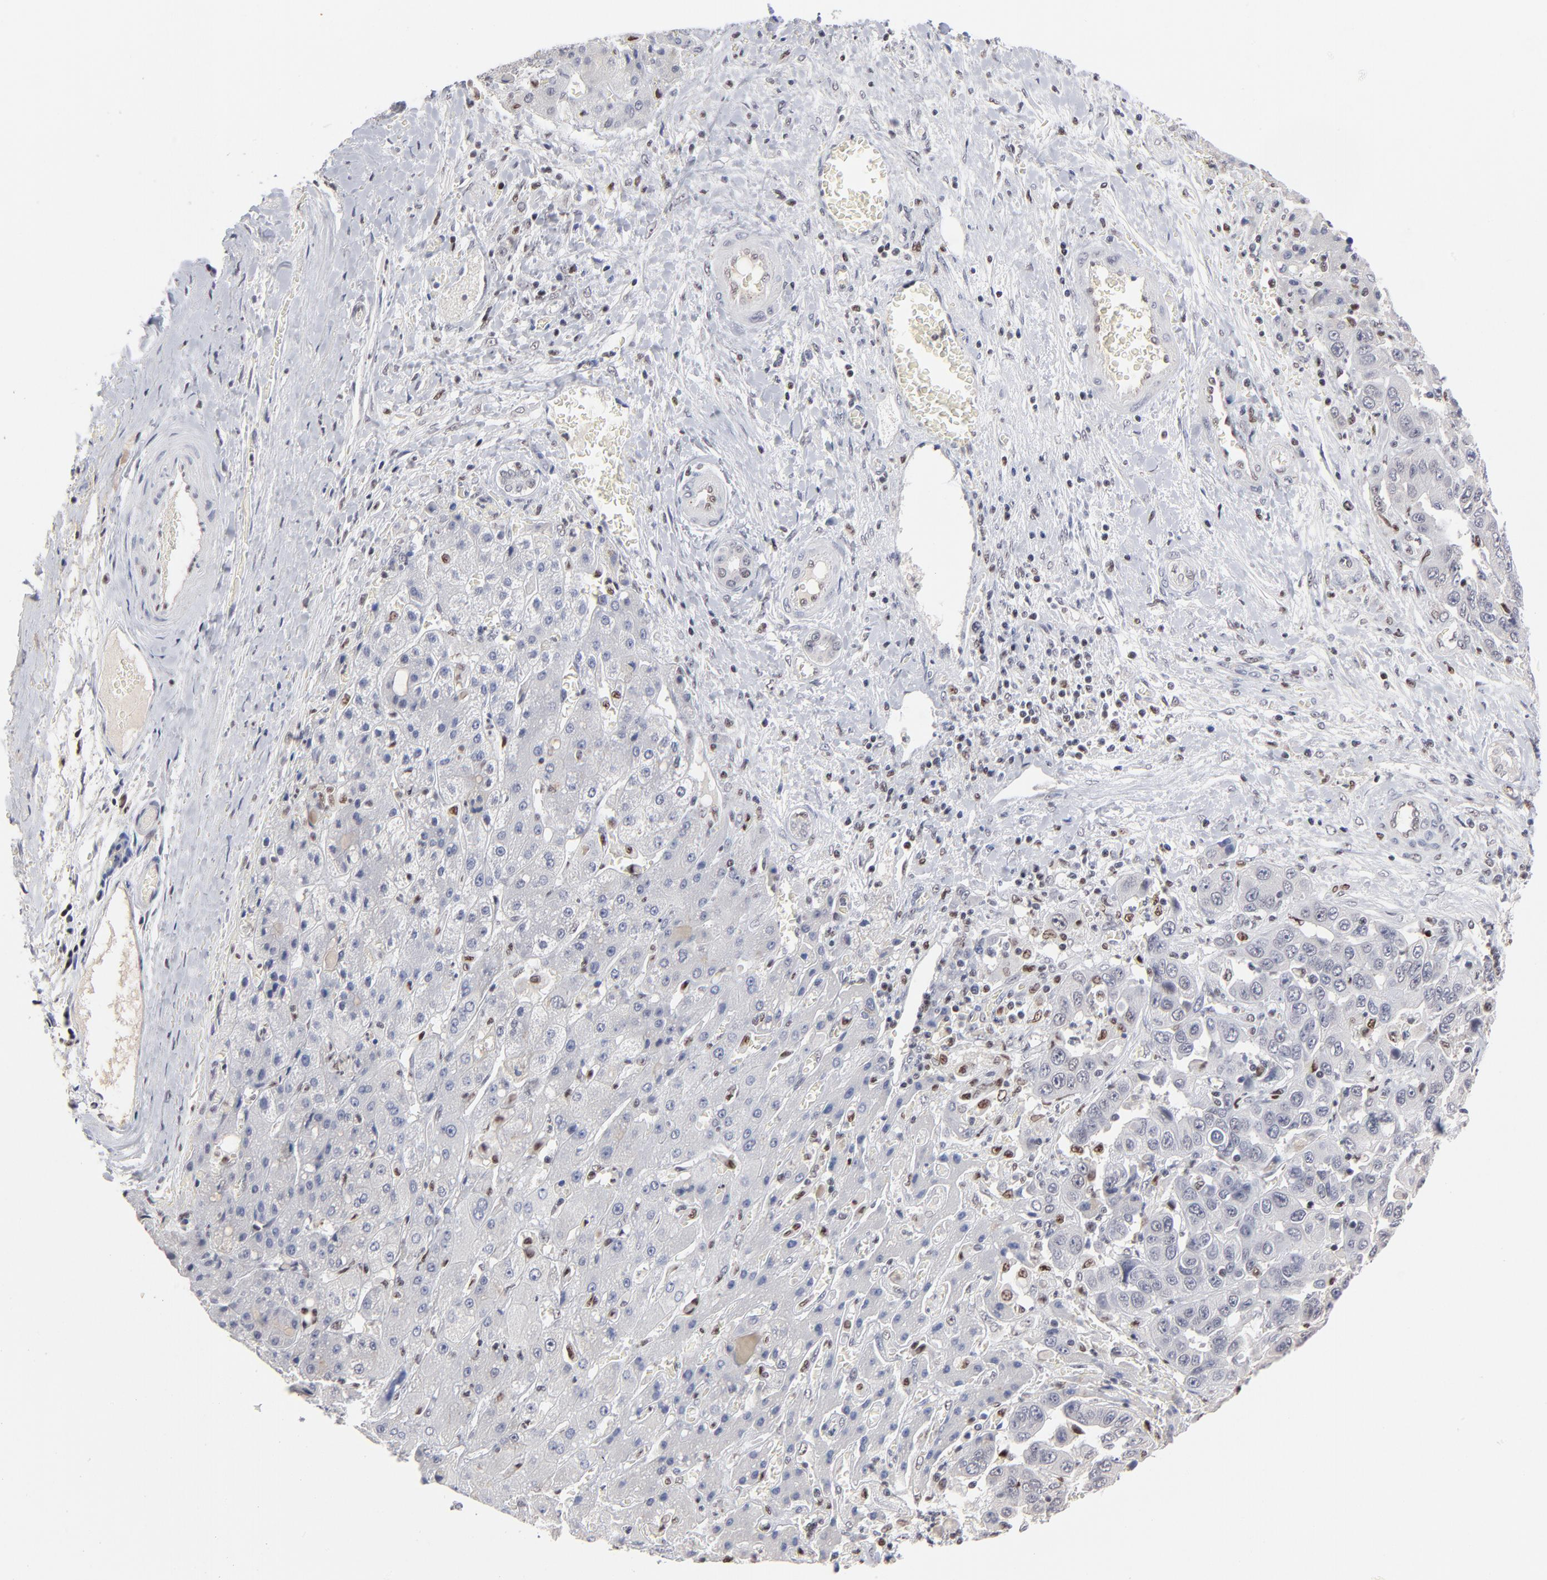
{"staining": {"intensity": "negative", "quantity": "none", "location": "none"}, "tissue": "liver cancer", "cell_type": "Tumor cells", "image_type": "cancer", "snomed": [{"axis": "morphology", "description": "Cholangiocarcinoma"}, {"axis": "topography", "description": "Liver"}], "caption": "This is a image of immunohistochemistry (IHC) staining of liver cancer, which shows no expression in tumor cells.", "gene": "MAX", "patient": {"sex": "female", "age": 52}}